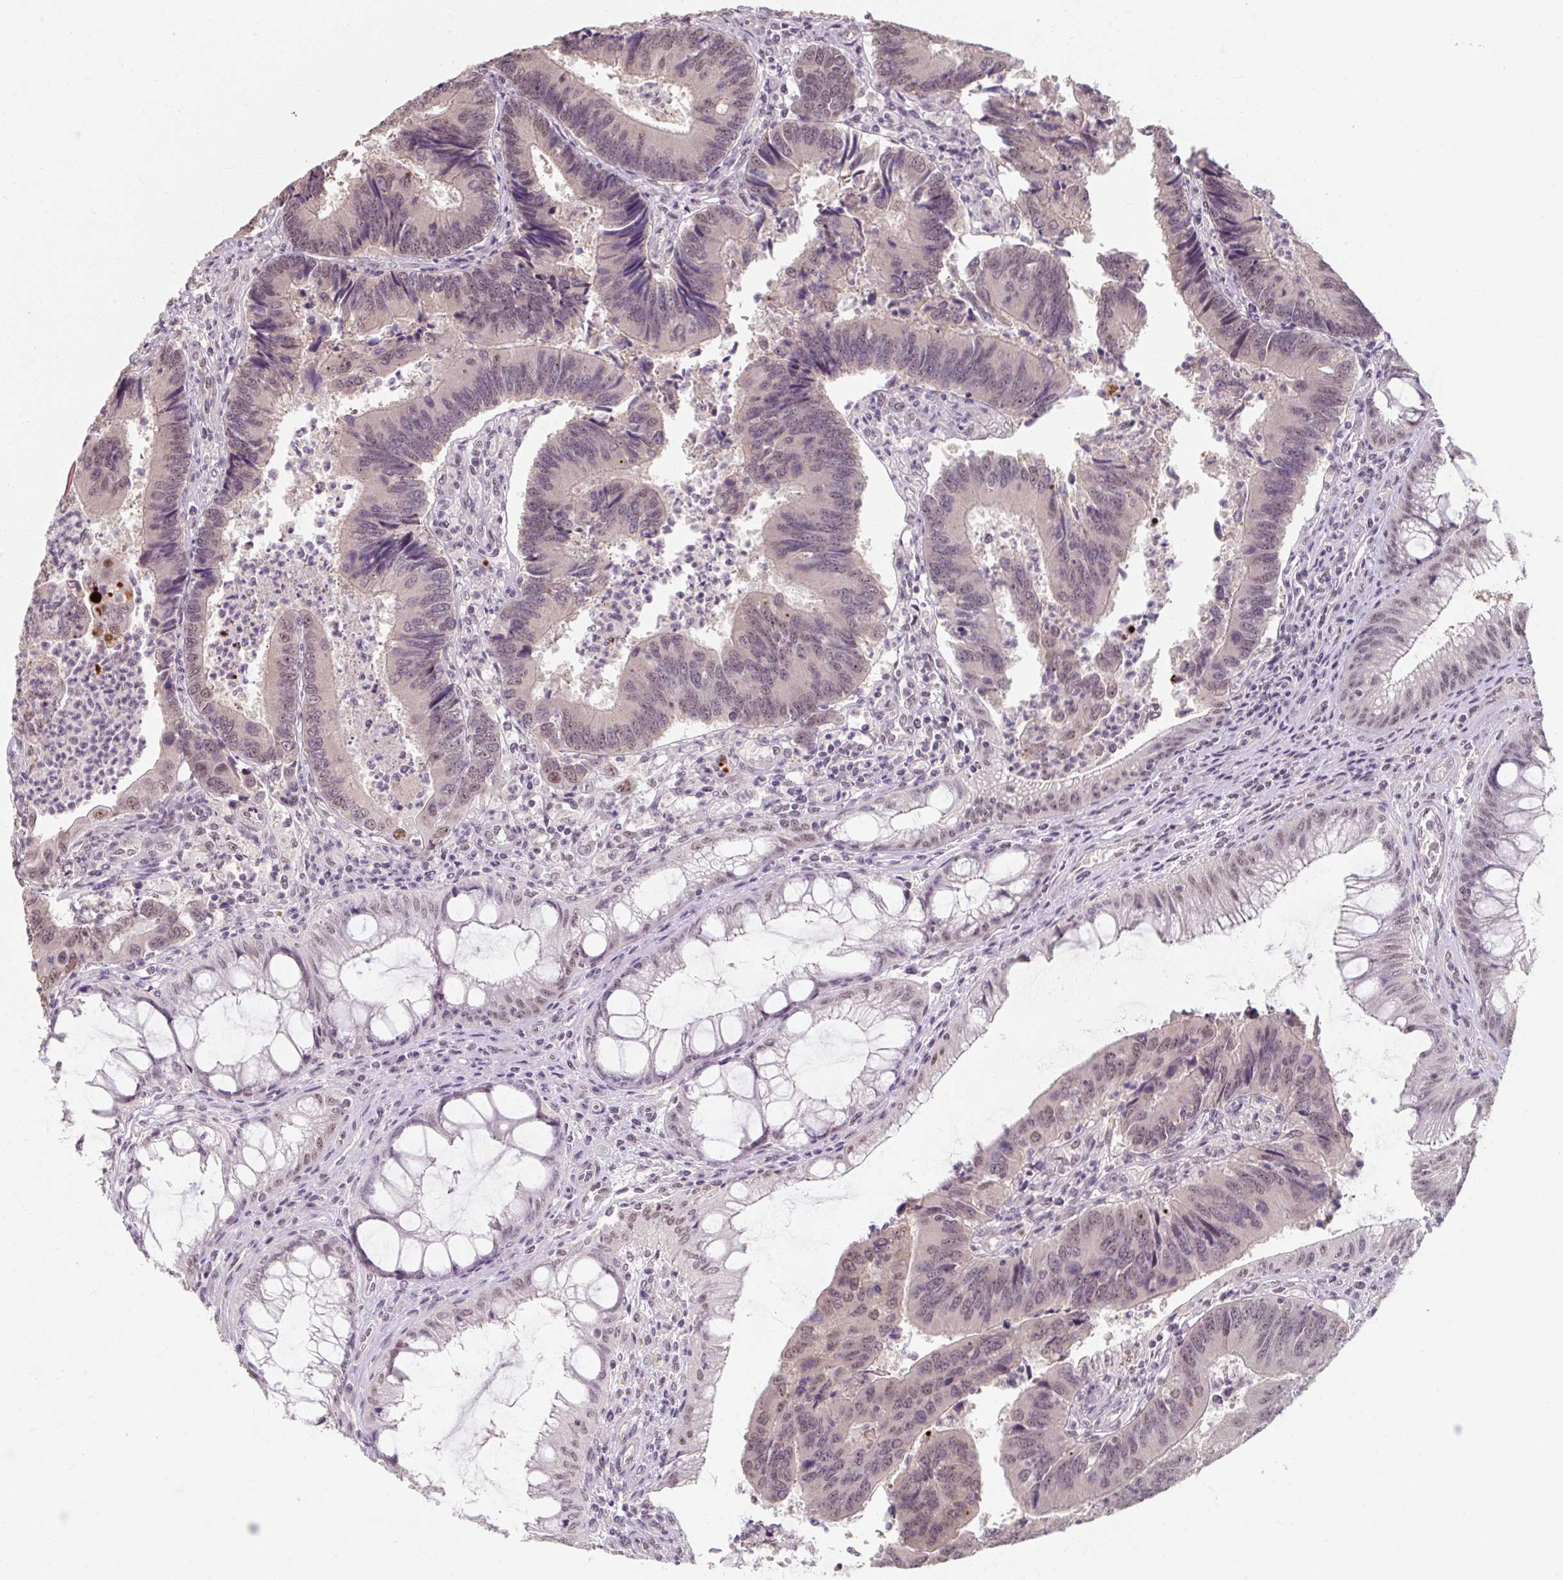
{"staining": {"intensity": "negative", "quantity": "none", "location": "none"}, "tissue": "colorectal cancer", "cell_type": "Tumor cells", "image_type": "cancer", "snomed": [{"axis": "morphology", "description": "Adenocarcinoma, NOS"}, {"axis": "topography", "description": "Colon"}], "caption": "Immunohistochemical staining of human adenocarcinoma (colorectal) reveals no significant staining in tumor cells.", "gene": "ZFTRAF1", "patient": {"sex": "female", "age": 67}}